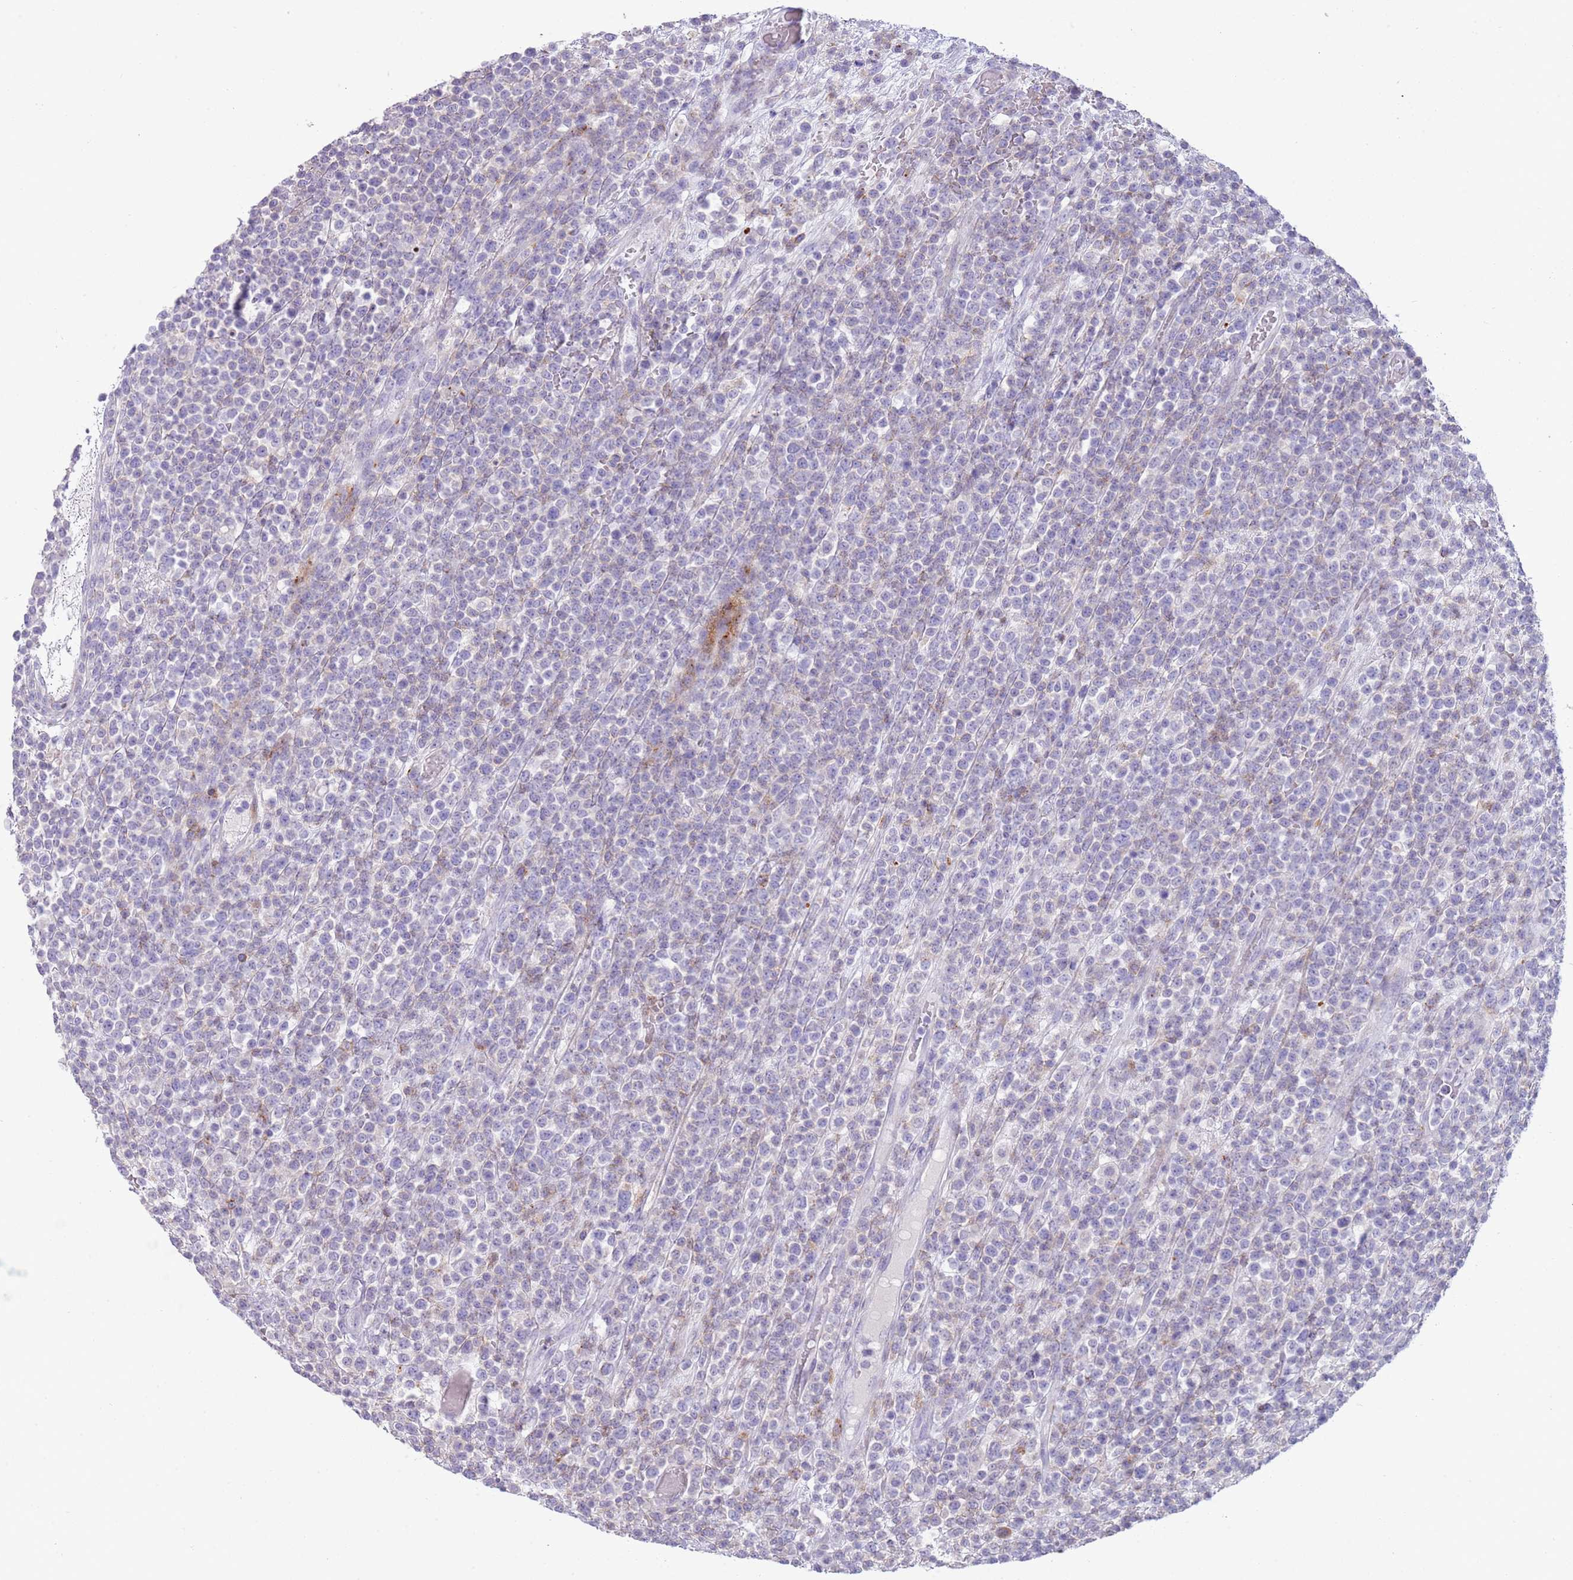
{"staining": {"intensity": "negative", "quantity": "none", "location": "none"}, "tissue": "lymphoma", "cell_type": "Tumor cells", "image_type": "cancer", "snomed": [{"axis": "morphology", "description": "Malignant lymphoma, non-Hodgkin's type, High grade"}, {"axis": "topography", "description": "Colon"}], "caption": "Immunohistochemistry (IHC) image of lymphoma stained for a protein (brown), which demonstrates no staining in tumor cells.", "gene": "NBPF20", "patient": {"sex": "female", "age": 53}}